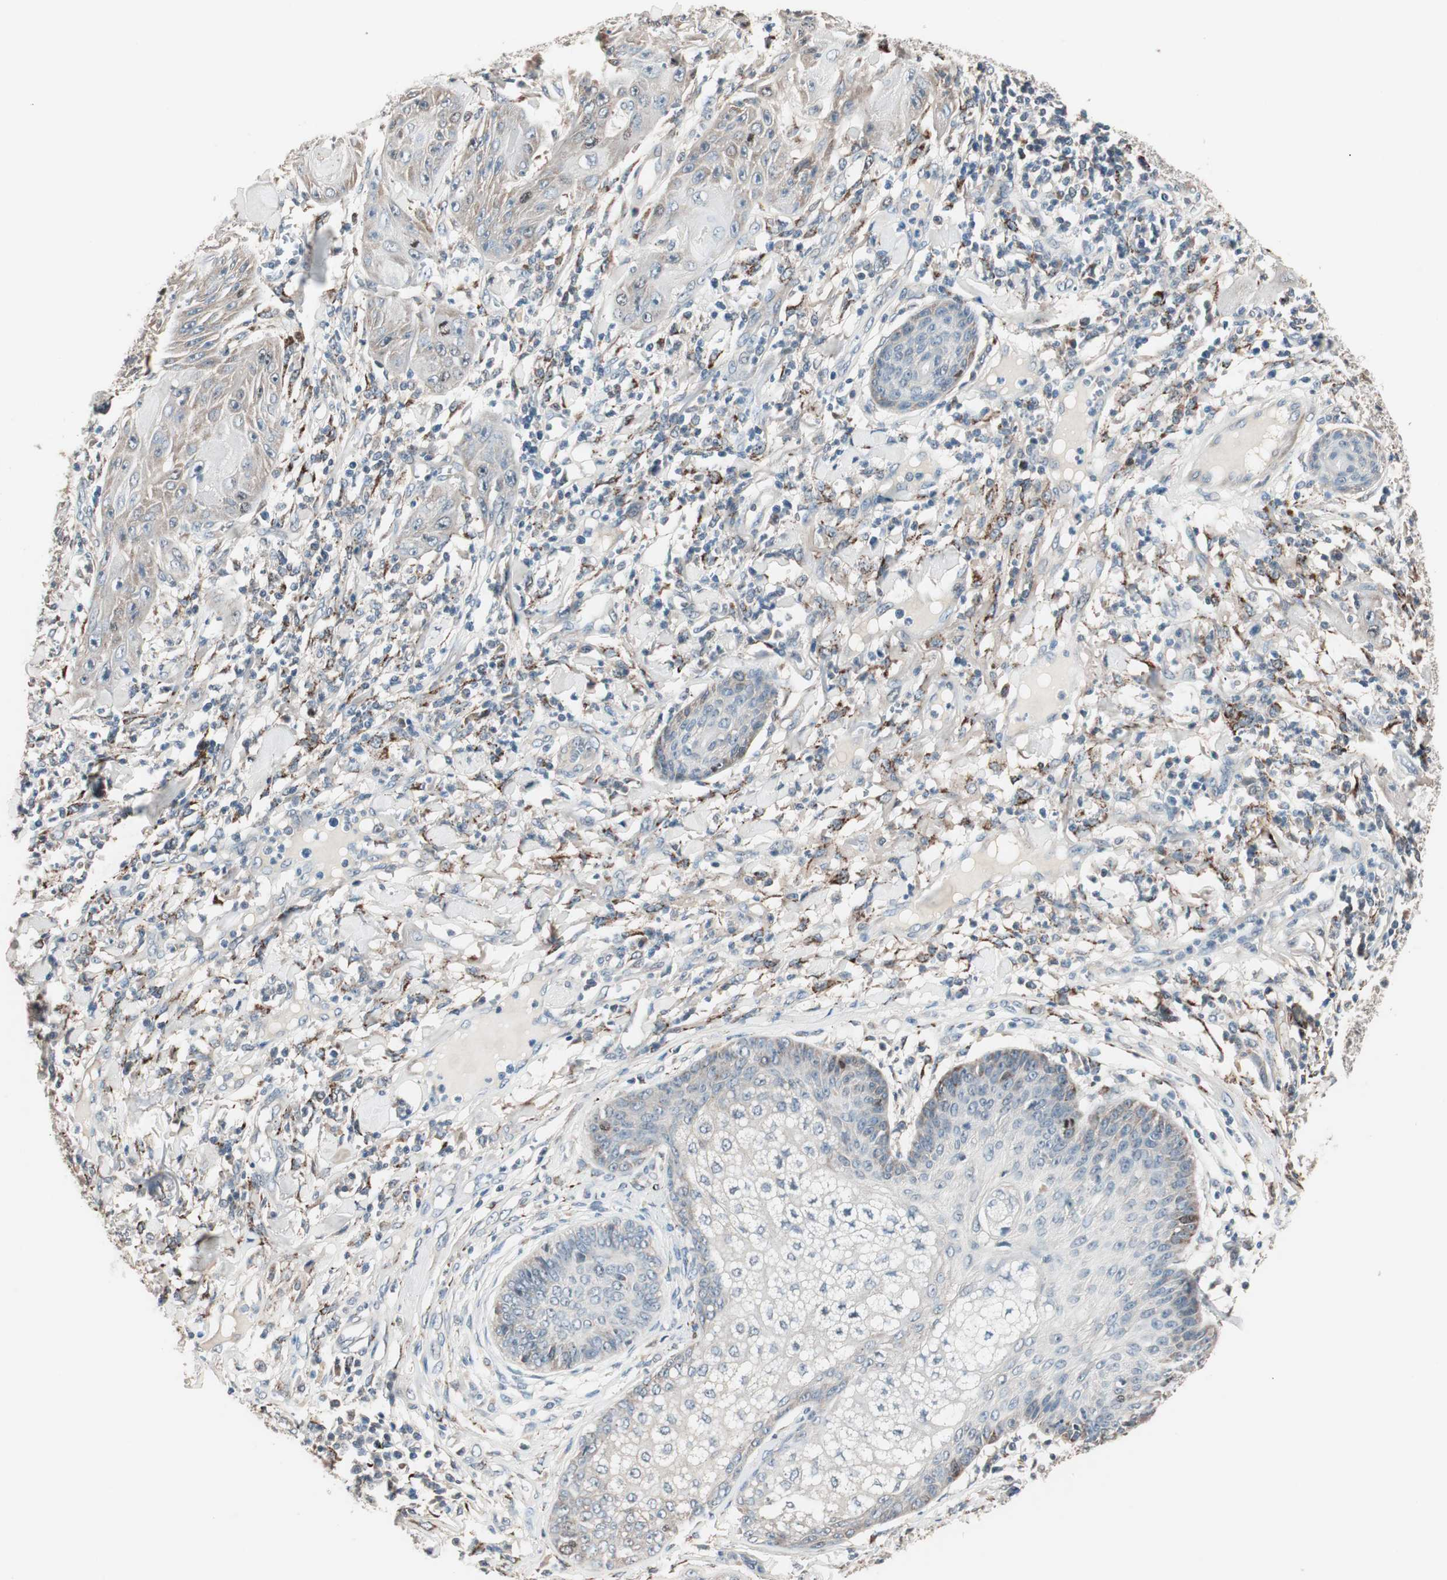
{"staining": {"intensity": "weak", "quantity": ">75%", "location": "cytoplasmic/membranous"}, "tissue": "skin cancer", "cell_type": "Tumor cells", "image_type": "cancer", "snomed": [{"axis": "morphology", "description": "Squamous cell carcinoma, NOS"}, {"axis": "topography", "description": "Skin"}], "caption": "Protein expression analysis of human squamous cell carcinoma (skin) reveals weak cytoplasmic/membranous expression in approximately >75% of tumor cells.", "gene": "NFRKB", "patient": {"sex": "female", "age": 78}}